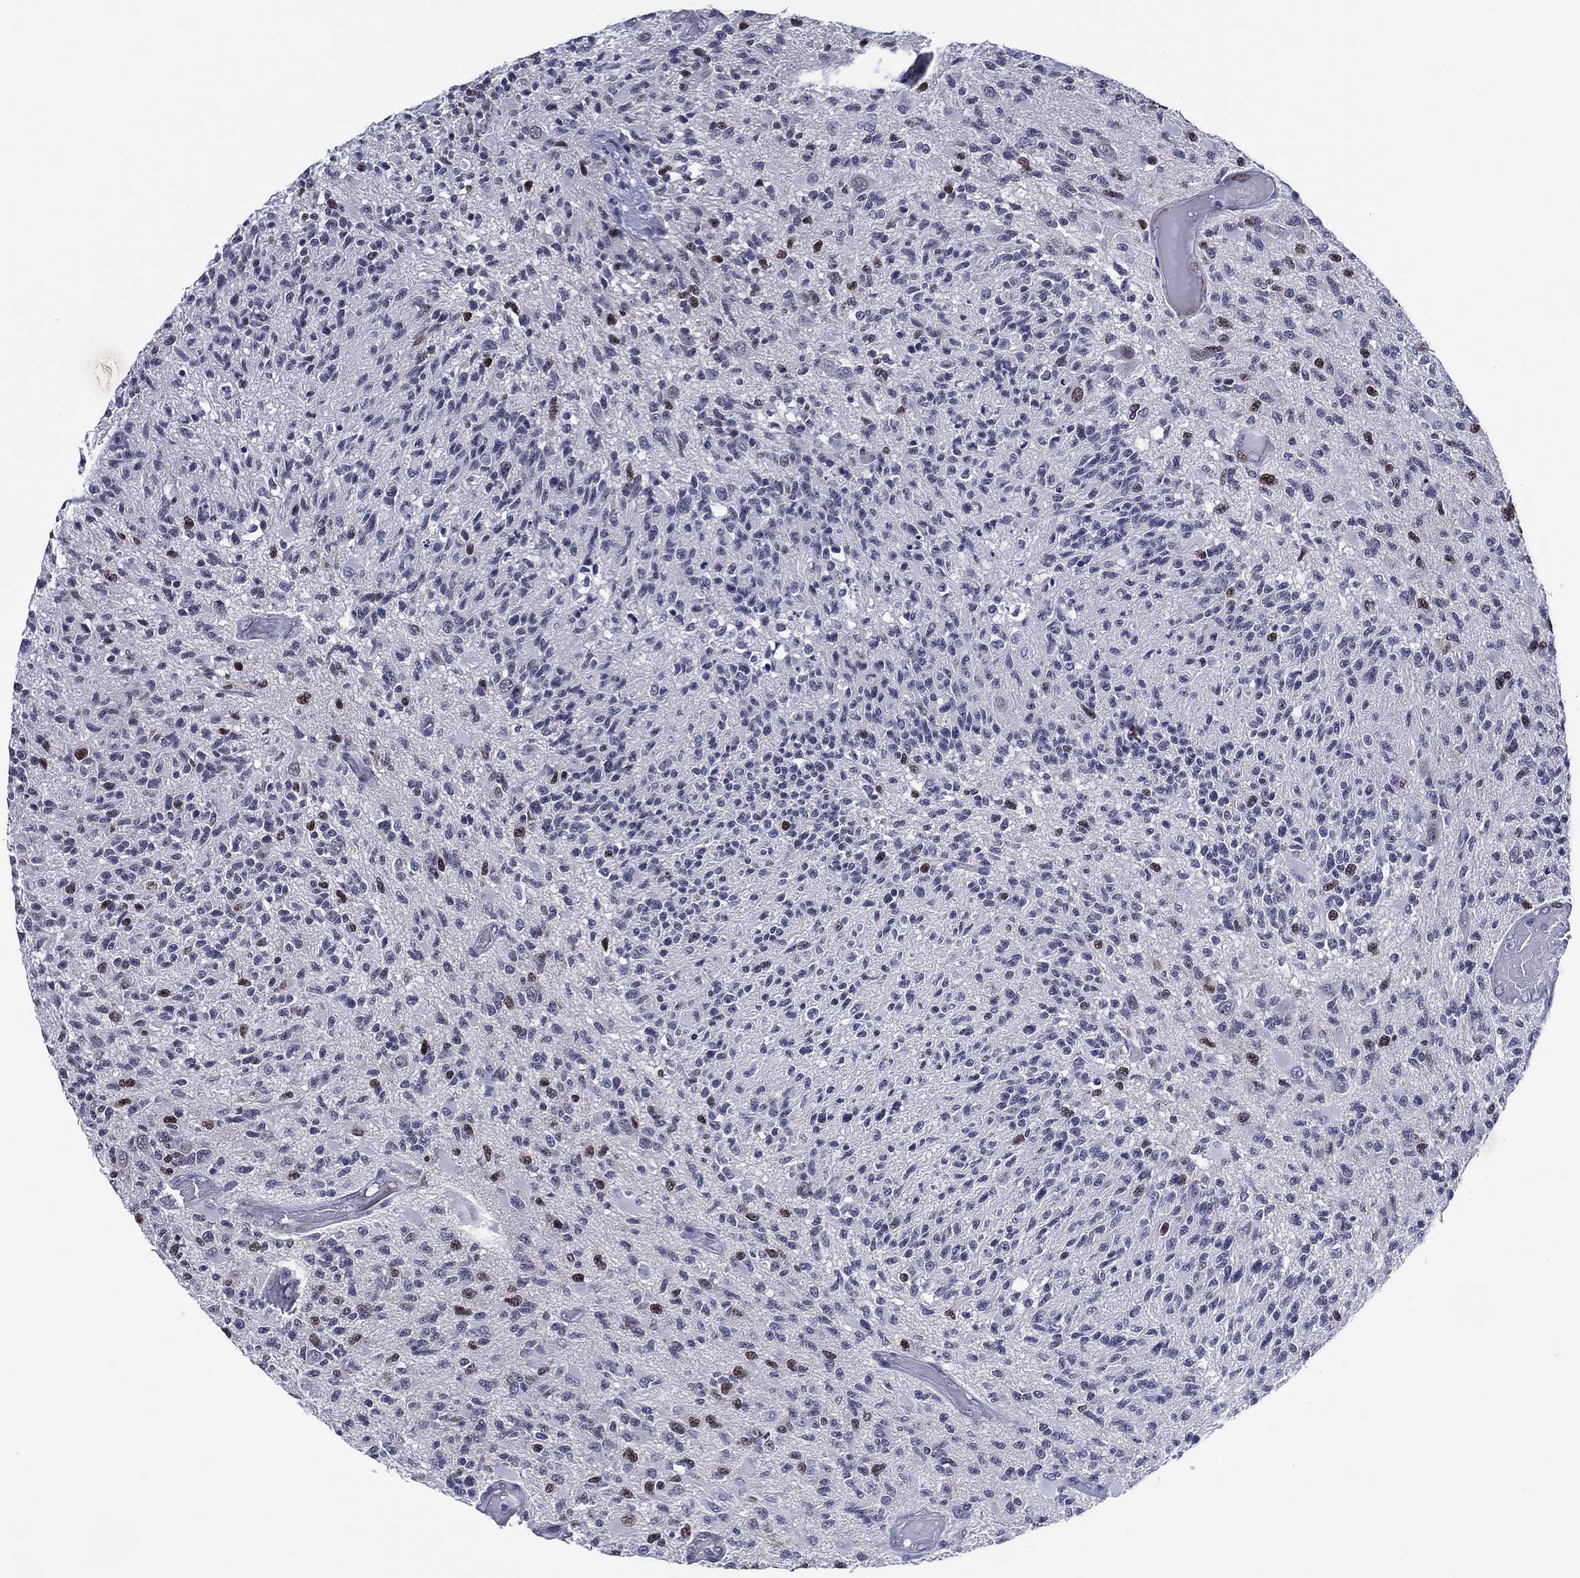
{"staining": {"intensity": "moderate", "quantity": "<25%", "location": "nuclear"}, "tissue": "glioma", "cell_type": "Tumor cells", "image_type": "cancer", "snomed": [{"axis": "morphology", "description": "Glioma, malignant, High grade"}, {"axis": "topography", "description": "Brain"}], "caption": "Immunohistochemistry of malignant high-grade glioma shows low levels of moderate nuclear staining in approximately <25% of tumor cells.", "gene": "GATA6", "patient": {"sex": "female", "age": 63}}